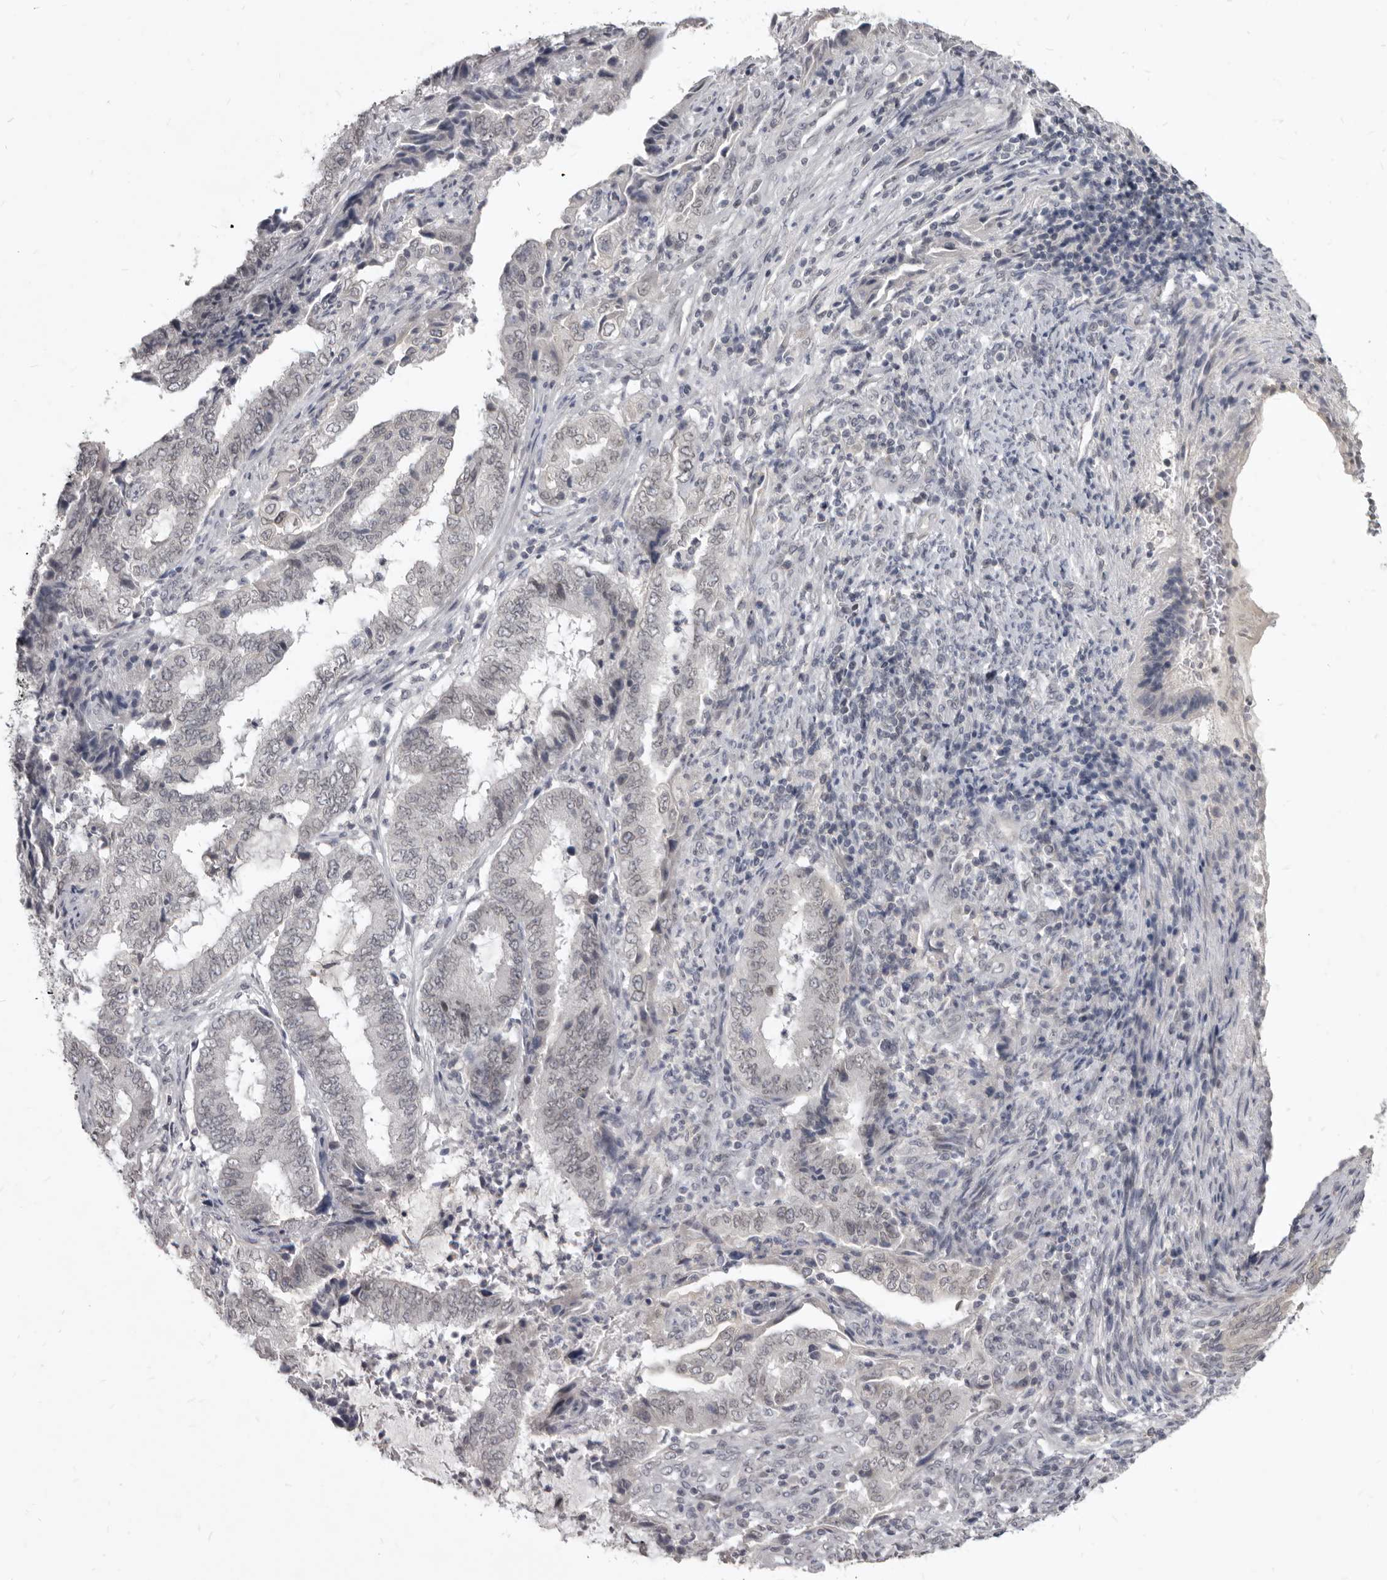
{"staining": {"intensity": "negative", "quantity": "none", "location": "none"}, "tissue": "endometrial cancer", "cell_type": "Tumor cells", "image_type": "cancer", "snomed": [{"axis": "morphology", "description": "Adenocarcinoma, NOS"}, {"axis": "topography", "description": "Endometrium"}], "caption": "Tumor cells are negative for brown protein staining in endometrial adenocarcinoma. (Immunohistochemistry, brightfield microscopy, high magnification).", "gene": "SULT1E1", "patient": {"sex": "female", "age": 51}}